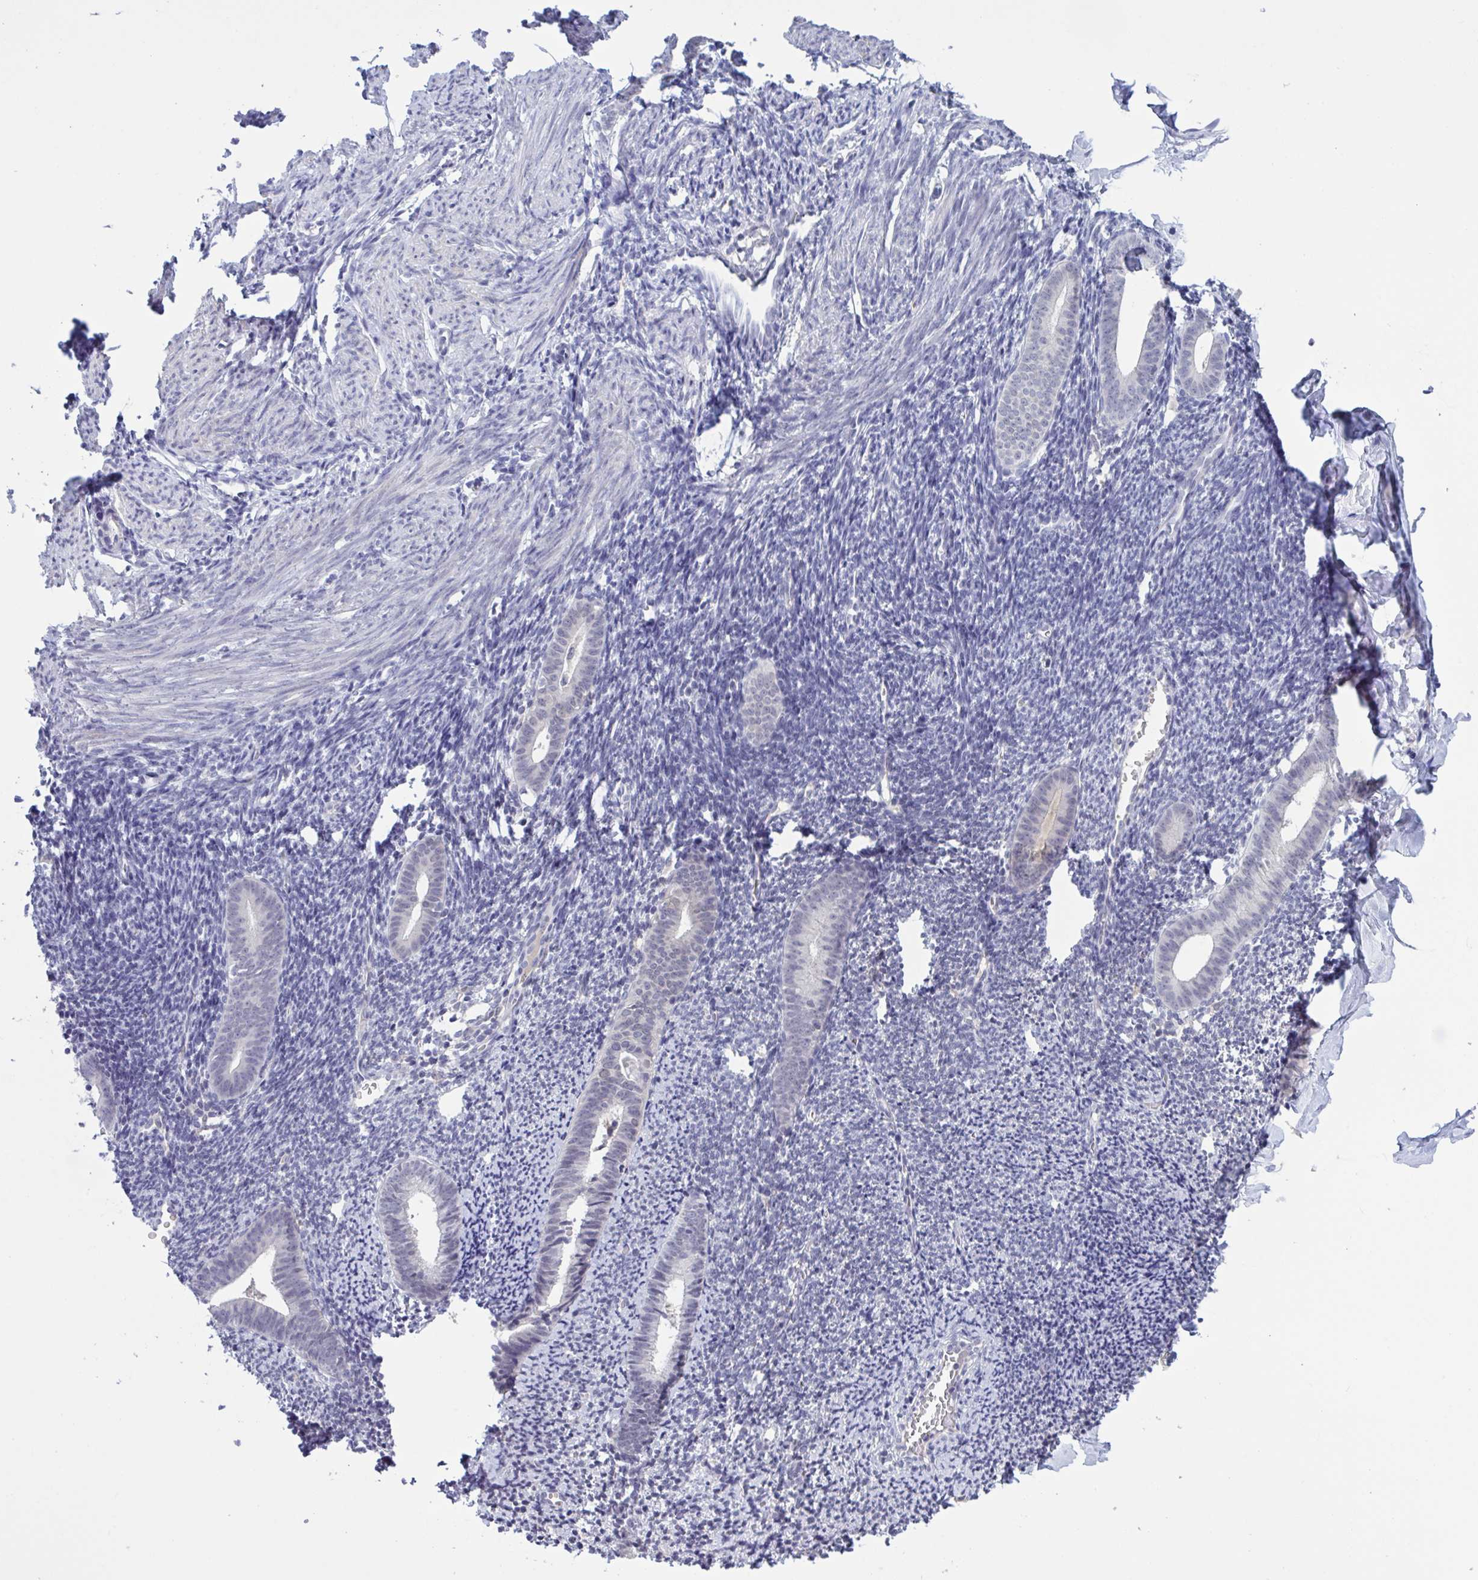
{"staining": {"intensity": "negative", "quantity": "none", "location": "none"}, "tissue": "endometrium", "cell_type": "Cells in endometrial stroma", "image_type": "normal", "snomed": [{"axis": "morphology", "description": "Normal tissue, NOS"}, {"axis": "topography", "description": "Endometrium"}], "caption": "The immunohistochemistry (IHC) micrograph has no significant positivity in cells in endometrial stroma of endometrium. (Immunohistochemistry, brightfield microscopy, high magnification).", "gene": "SERPINB13", "patient": {"sex": "female", "age": 39}}